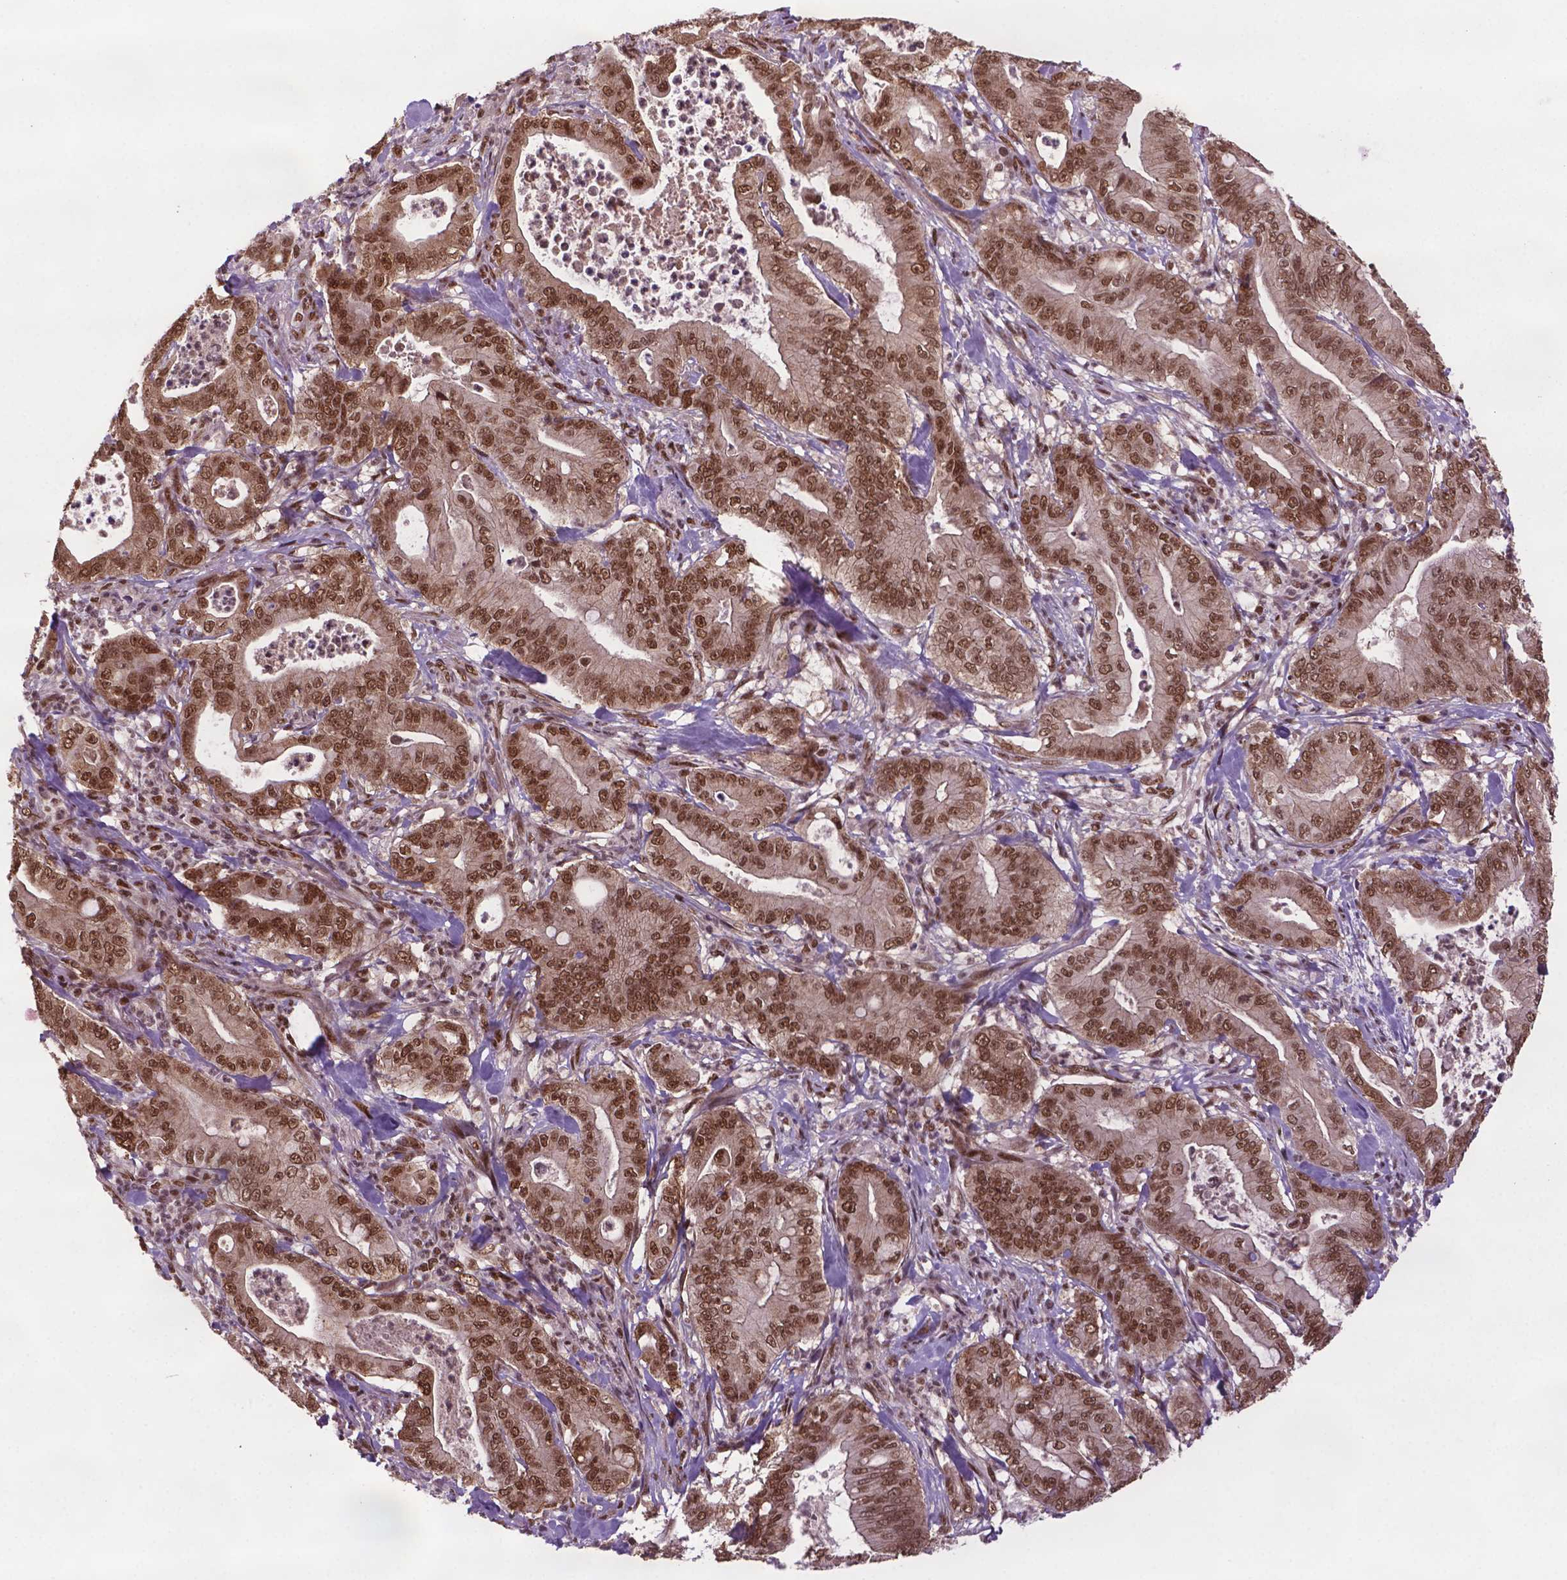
{"staining": {"intensity": "strong", "quantity": ">75%", "location": "nuclear"}, "tissue": "pancreatic cancer", "cell_type": "Tumor cells", "image_type": "cancer", "snomed": [{"axis": "morphology", "description": "Adenocarcinoma, NOS"}, {"axis": "topography", "description": "Pancreas"}], "caption": "Pancreatic cancer (adenocarcinoma) was stained to show a protein in brown. There is high levels of strong nuclear expression in approximately >75% of tumor cells. The staining is performed using DAB (3,3'-diaminobenzidine) brown chromogen to label protein expression. The nuclei are counter-stained blue using hematoxylin.", "gene": "SIRT6", "patient": {"sex": "male", "age": 71}}